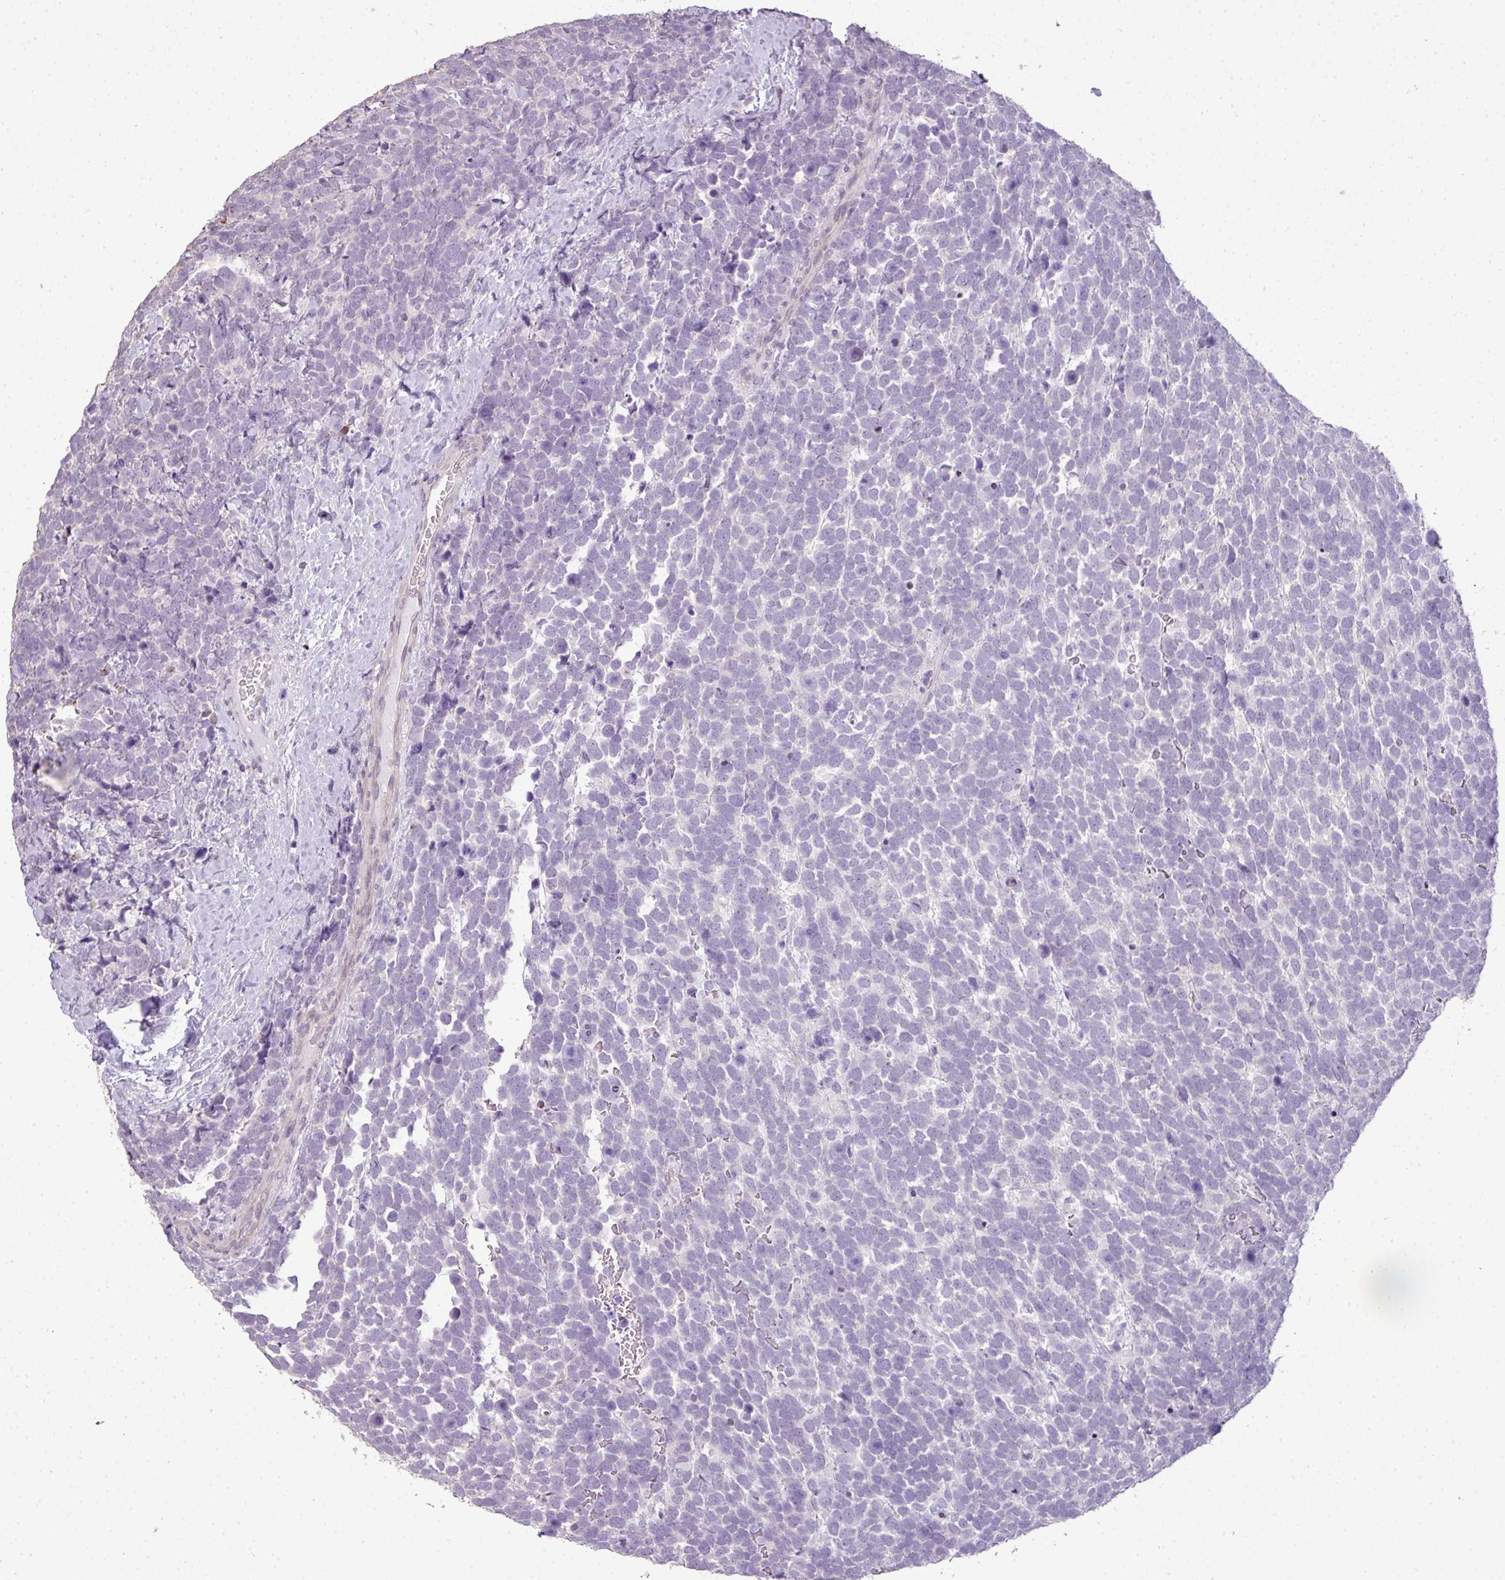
{"staining": {"intensity": "negative", "quantity": "none", "location": "none"}, "tissue": "urothelial cancer", "cell_type": "Tumor cells", "image_type": "cancer", "snomed": [{"axis": "morphology", "description": "Urothelial carcinoma, High grade"}, {"axis": "topography", "description": "Urinary bladder"}], "caption": "This is an immunohistochemistry histopathology image of human high-grade urothelial carcinoma. There is no positivity in tumor cells.", "gene": "LY9", "patient": {"sex": "female", "age": 82}}